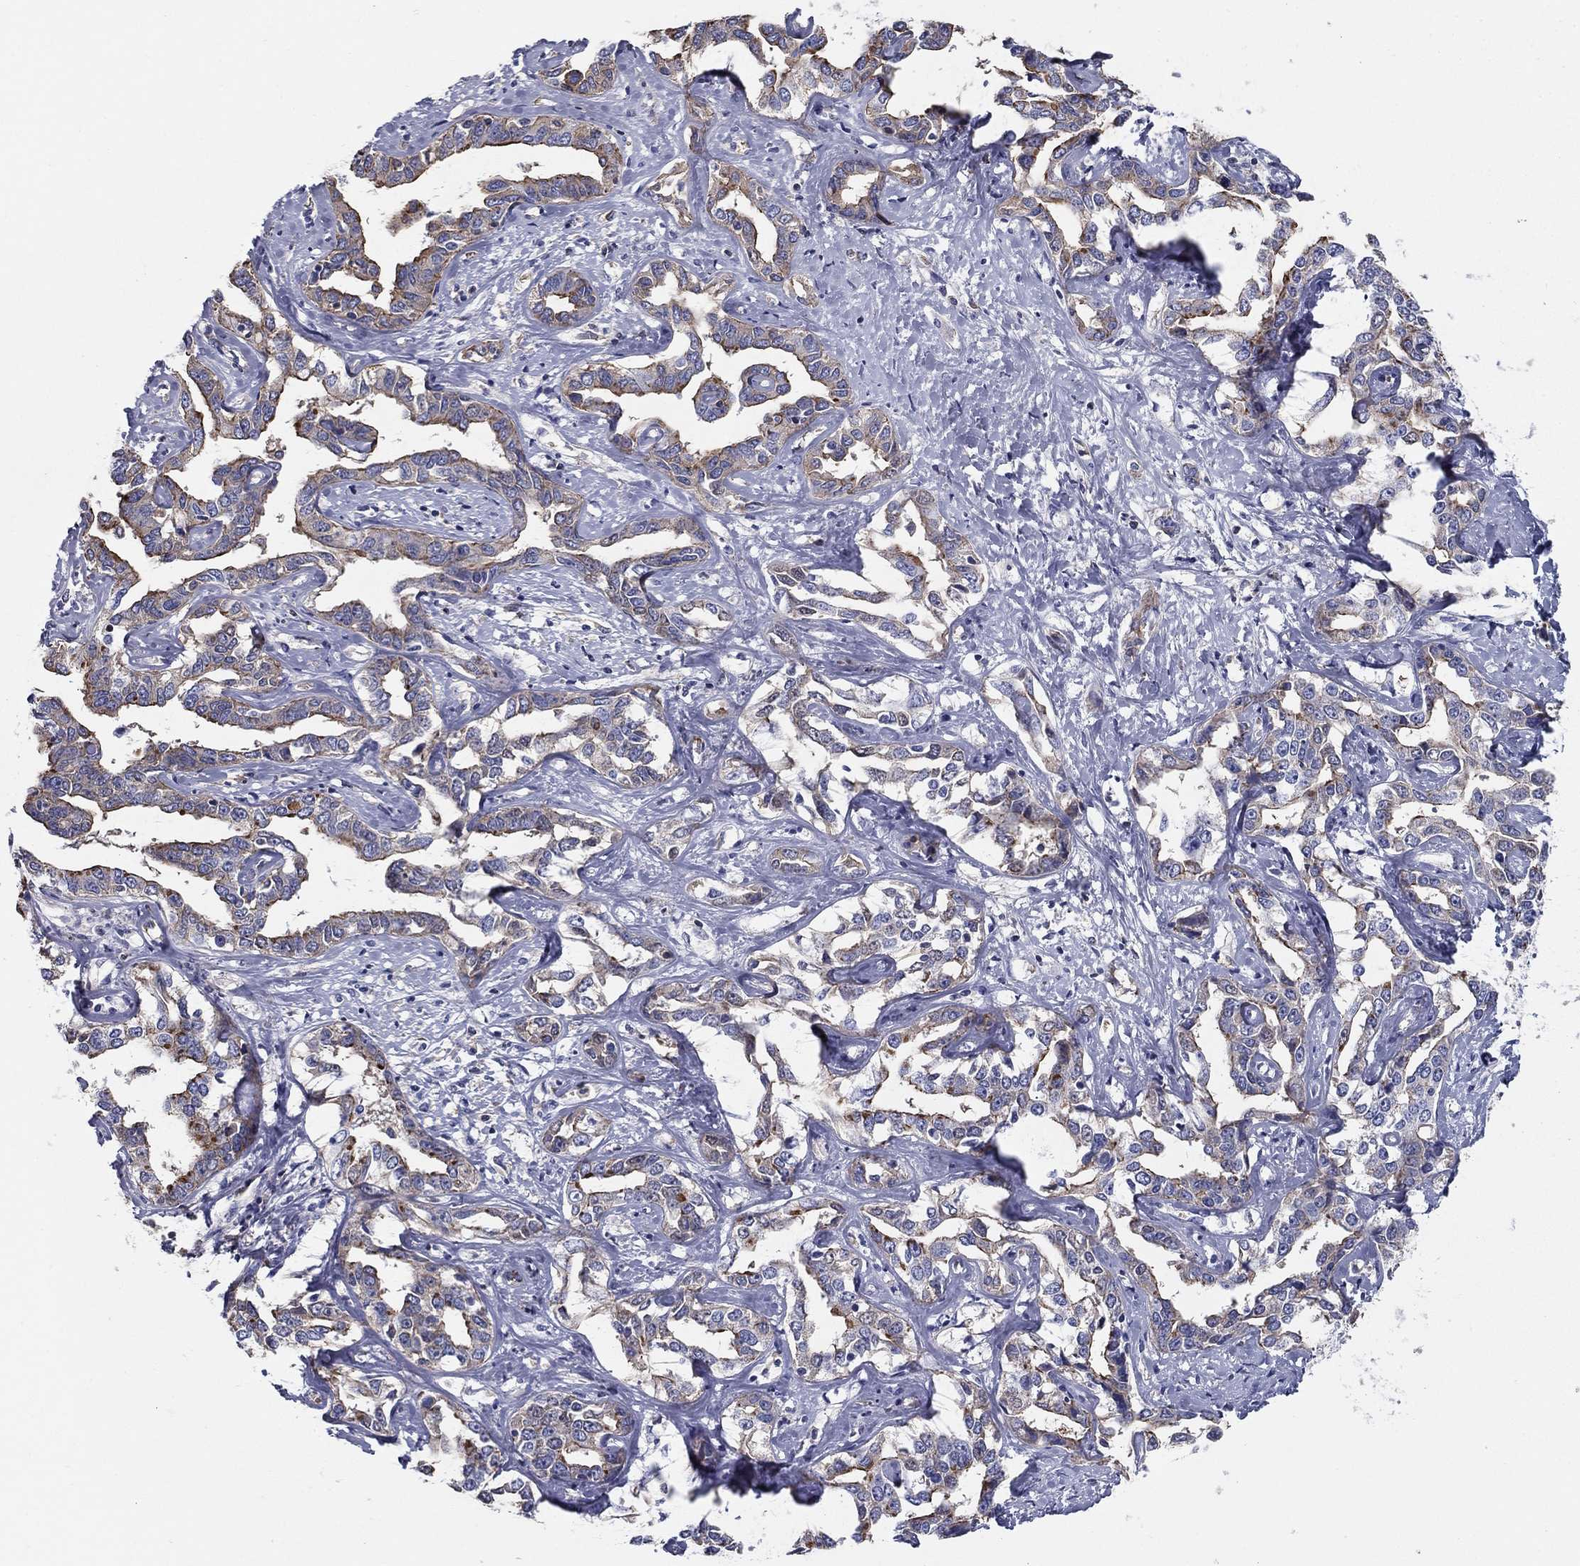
{"staining": {"intensity": "weak", "quantity": "<25%", "location": "cytoplasmic/membranous"}, "tissue": "liver cancer", "cell_type": "Tumor cells", "image_type": "cancer", "snomed": [{"axis": "morphology", "description": "Cholangiocarcinoma"}, {"axis": "topography", "description": "Liver"}], "caption": "An image of liver cancer (cholangiocarcinoma) stained for a protein displays no brown staining in tumor cells. (DAB IHC visualized using brightfield microscopy, high magnification).", "gene": "CPLX4", "patient": {"sex": "male", "age": 59}}